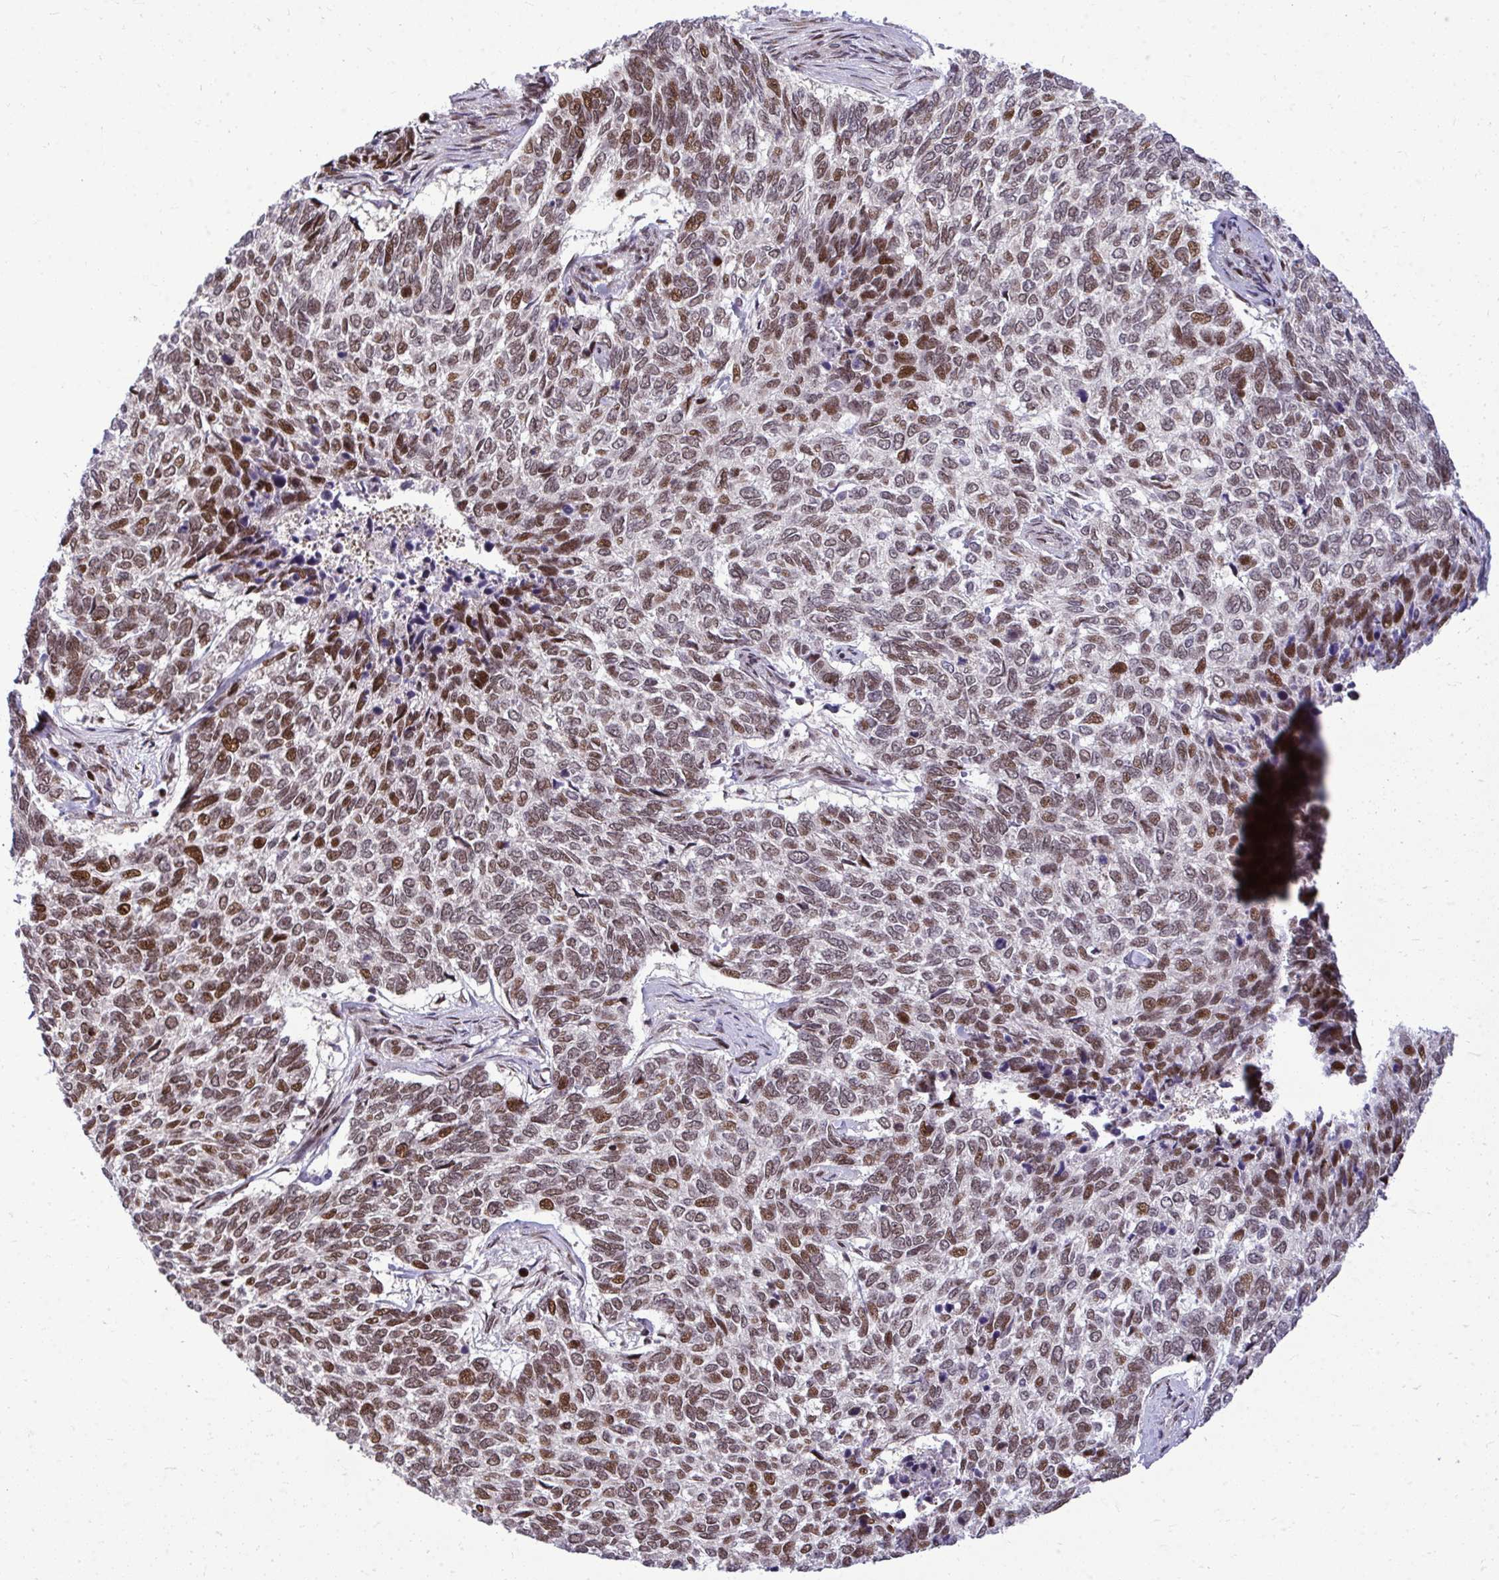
{"staining": {"intensity": "moderate", "quantity": "25%-75%", "location": "nuclear"}, "tissue": "skin cancer", "cell_type": "Tumor cells", "image_type": "cancer", "snomed": [{"axis": "morphology", "description": "Basal cell carcinoma"}, {"axis": "topography", "description": "Skin"}], "caption": "Protein staining of skin cancer tissue reveals moderate nuclear expression in about 25%-75% of tumor cells.", "gene": "PIGY", "patient": {"sex": "female", "age": 65}}